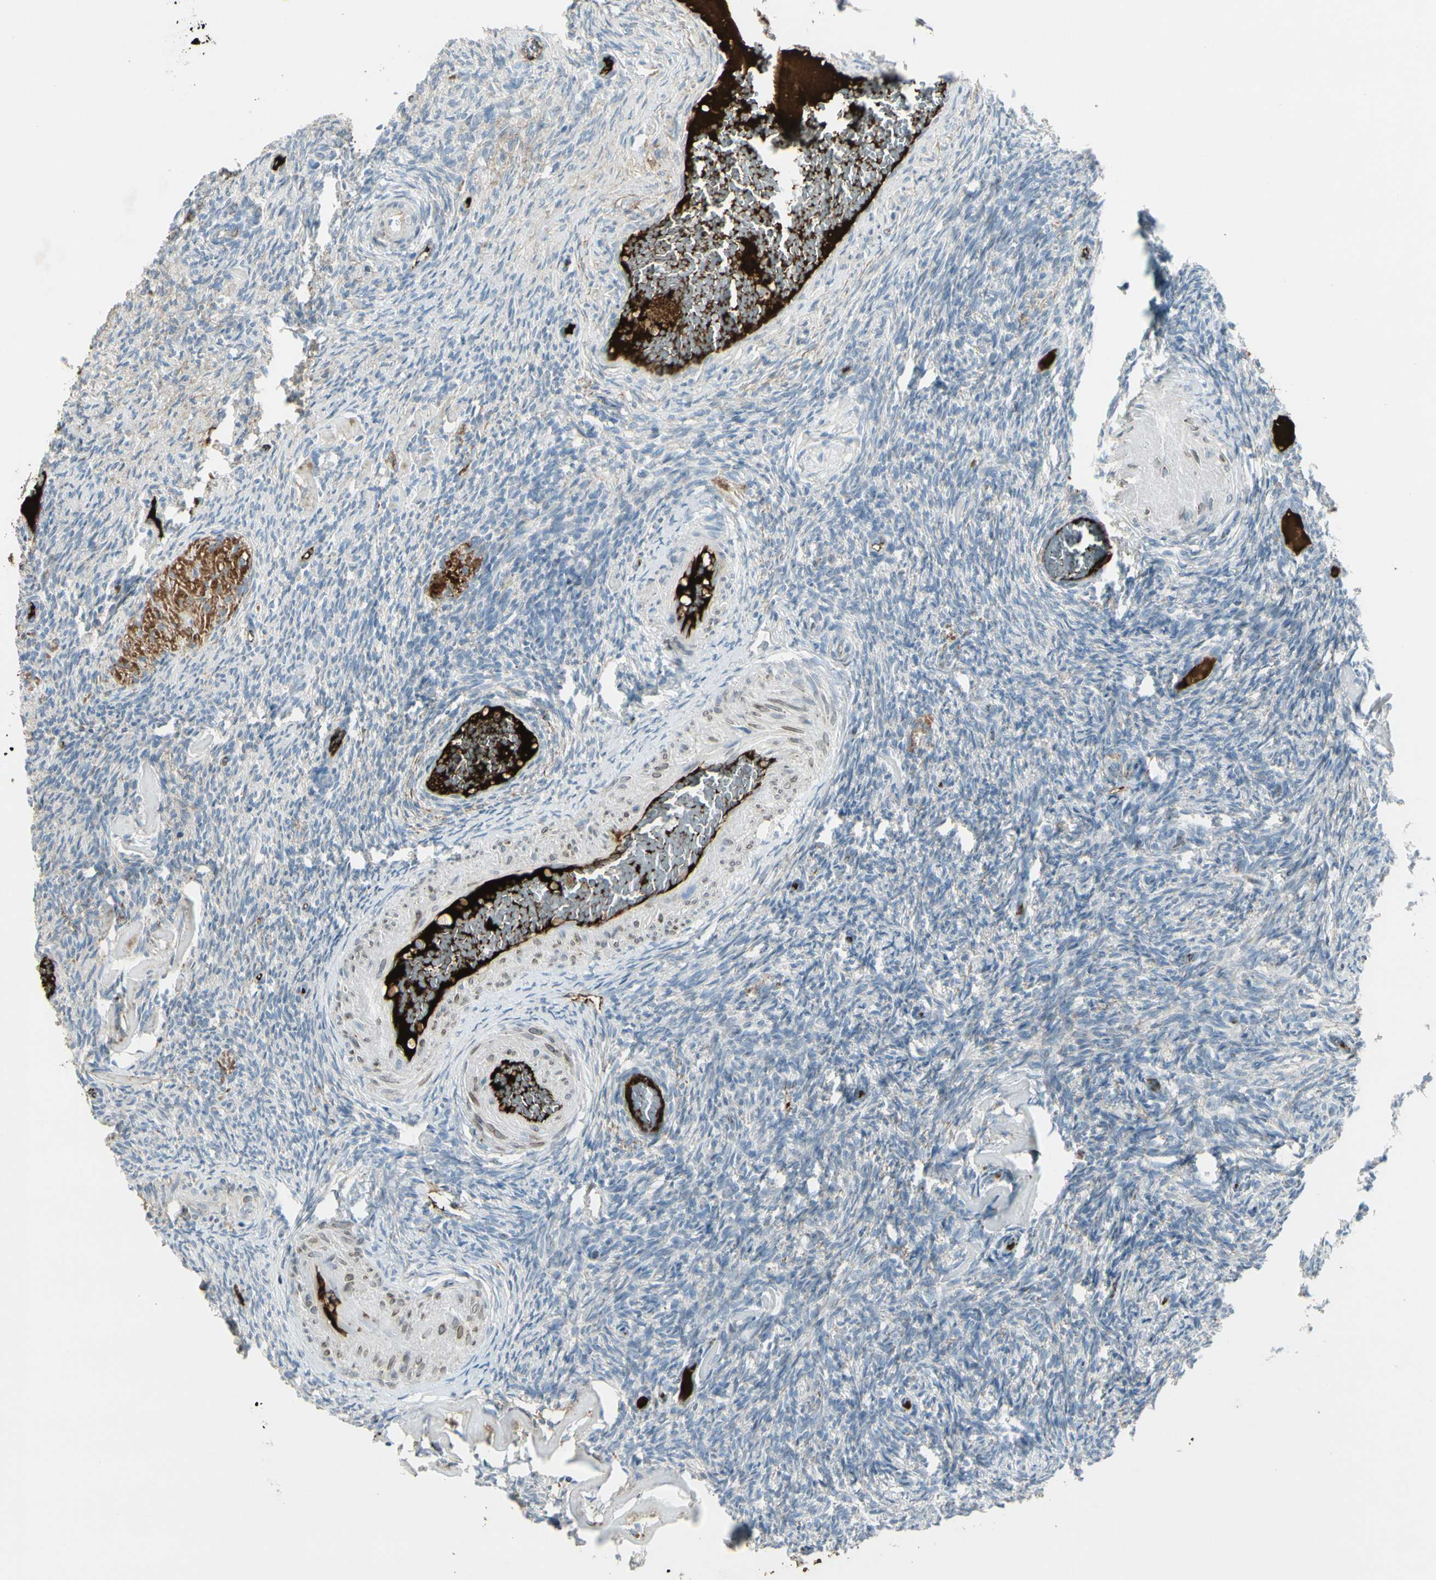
{"staining": {"intensity": "moderate", "quantity": "<25%", "location": "cytoplasmic/membranous"}, "tissue": "ovary", "cell_type": "Ovarian stroma cells", "image_type": "normal", "snomed": [{"axis": "morphology", "description": "Normal tissue, NOS"}, {"axis": "topography", "description": "Ovary"}], "caption": "Immunohistochemistry of benign ovary demonstrates low levels of moderate cytoplasmic/membranous expression in about <25% of ovarian stroma cells. The protein of interest is stained brown, and the nuclei are stained in blue (DAB (3,3'-diaminobenzidine) IHC with brightfield microscopy, high magnification).", "gene": "IGHM", "patient": {"sex": "female", "age": 60}}